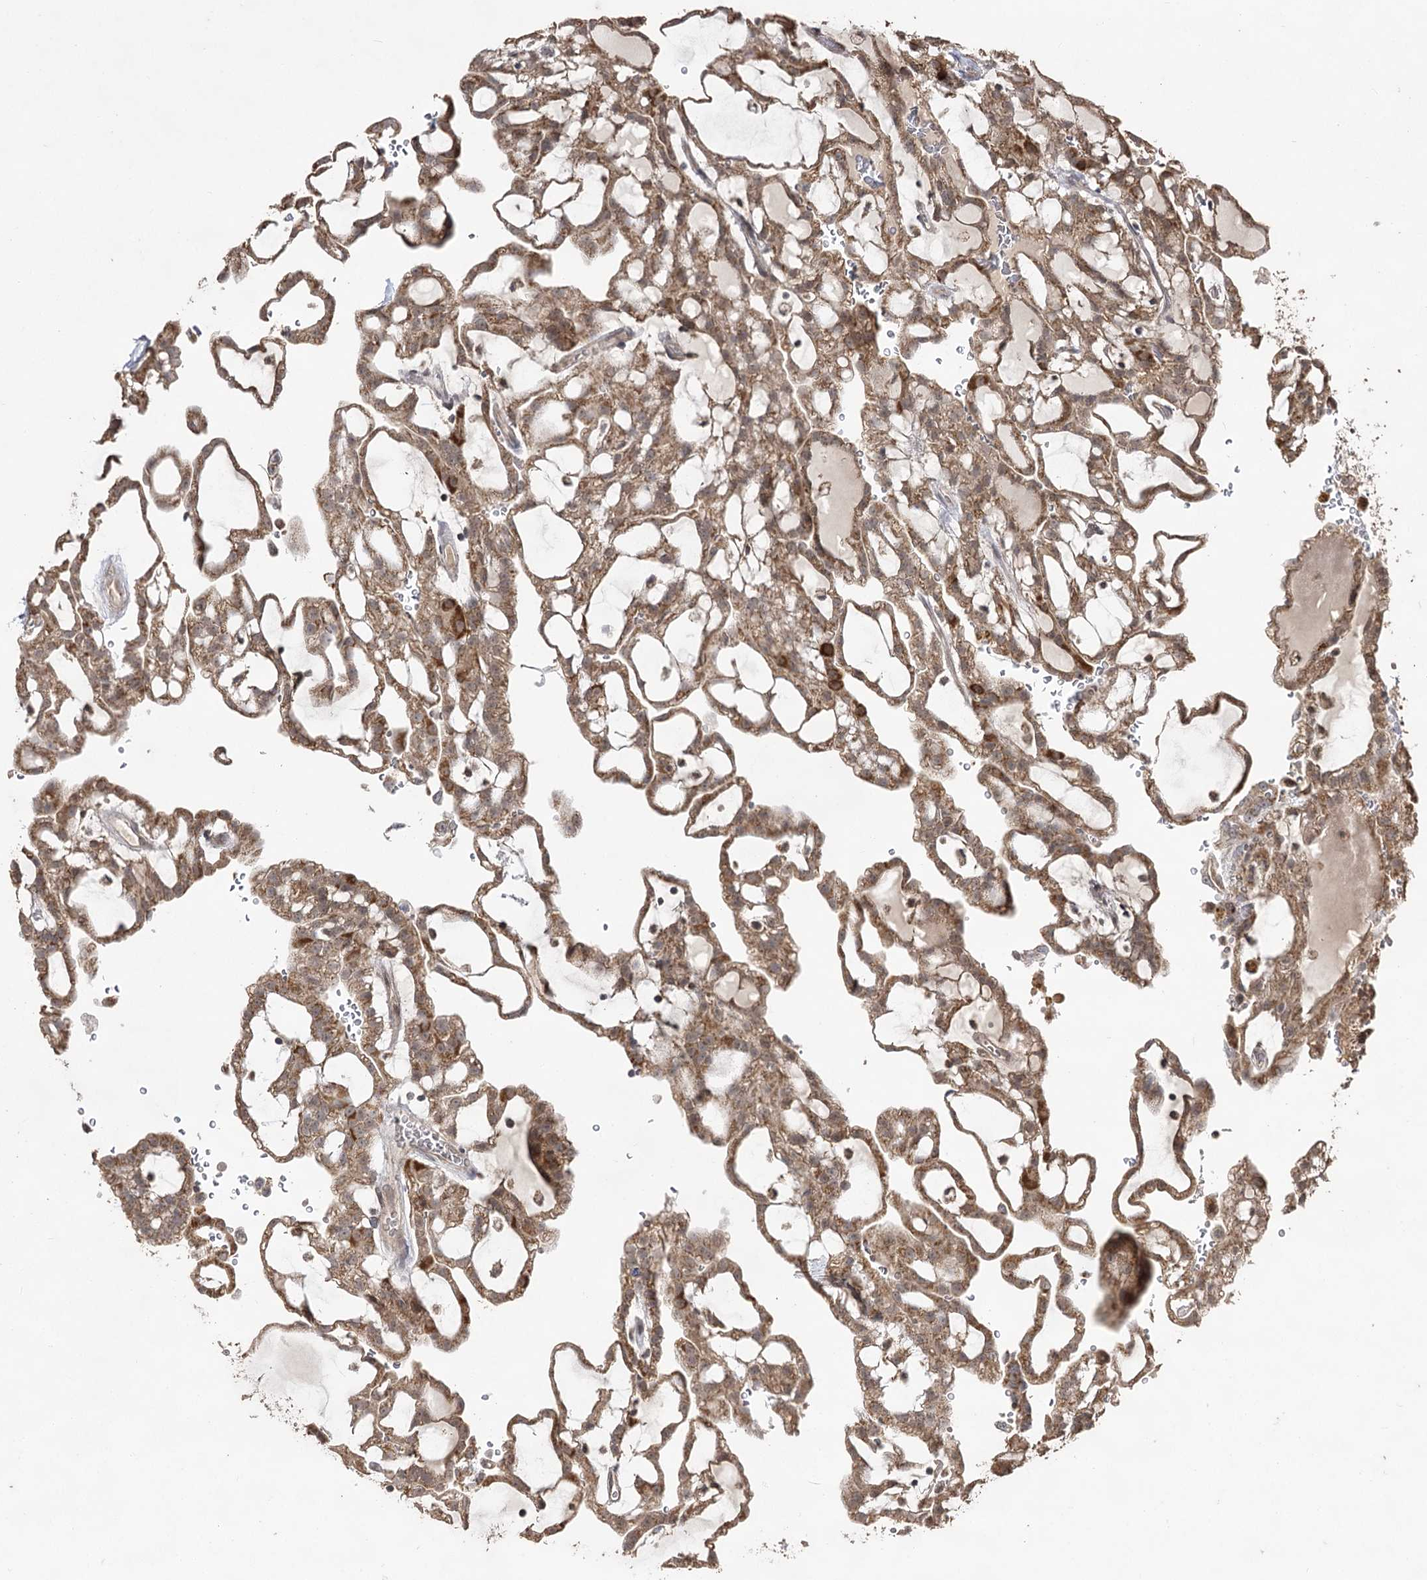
{"staining": {"intensity": "moderate", "quantity": ">75%", "location": "cytoplasmic/membranous"}, "tissue": "renal cancer", "cell_type": "Tumor cells", "image_type": "cancer", "snomed": [{"axis": "morphology", "description": "Adenocarcinoma, NOS"}, {"axis": "topography", "description": "Kidney"}], "caption": "Immunohistochemical staining of renal cancer (adenocarcinoma) shows moderate cytoplasmic/membranous protein positivity in about >75% of tumor cells.", "gene": "ACTR6", "patient": {"sex": "male", "age": 63}}